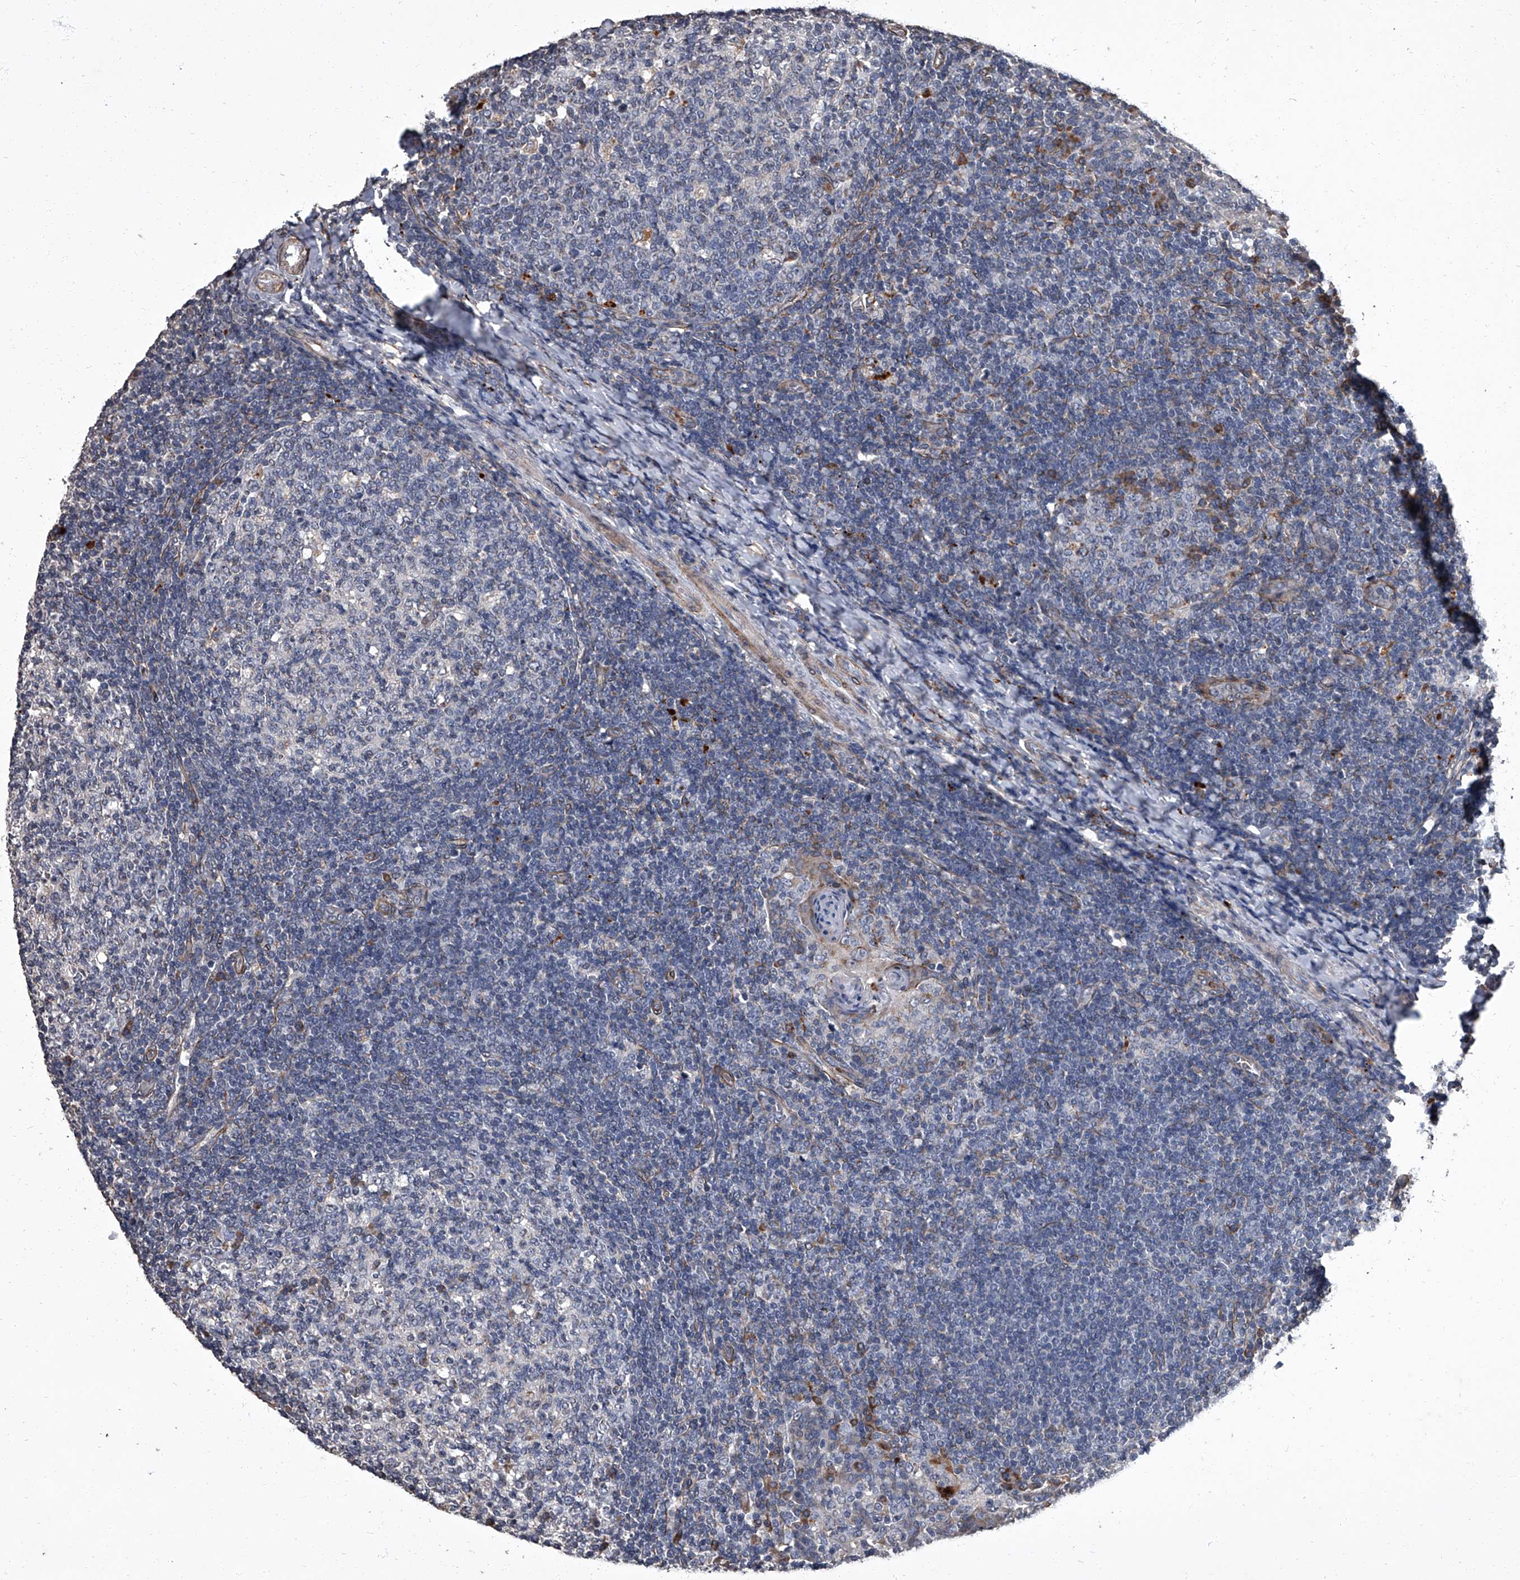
{"staining": {"intensity": "negative", "quantity": "none", "location": "none"}, "tissue": "tonsil", "cell_type": "Germinal center cells", "image_type": "normal", "snomed": [{"axis": "morphology", "description": "Normal tissue, NOS"}, {"axis": "topography", "description": "Tonsil"}], "caption": "The IHC histopathology image has no significant expression in germinal center cells of tonsil.", "gene": "SIRT4", "patient": {"sex": "female", "age": 19}}